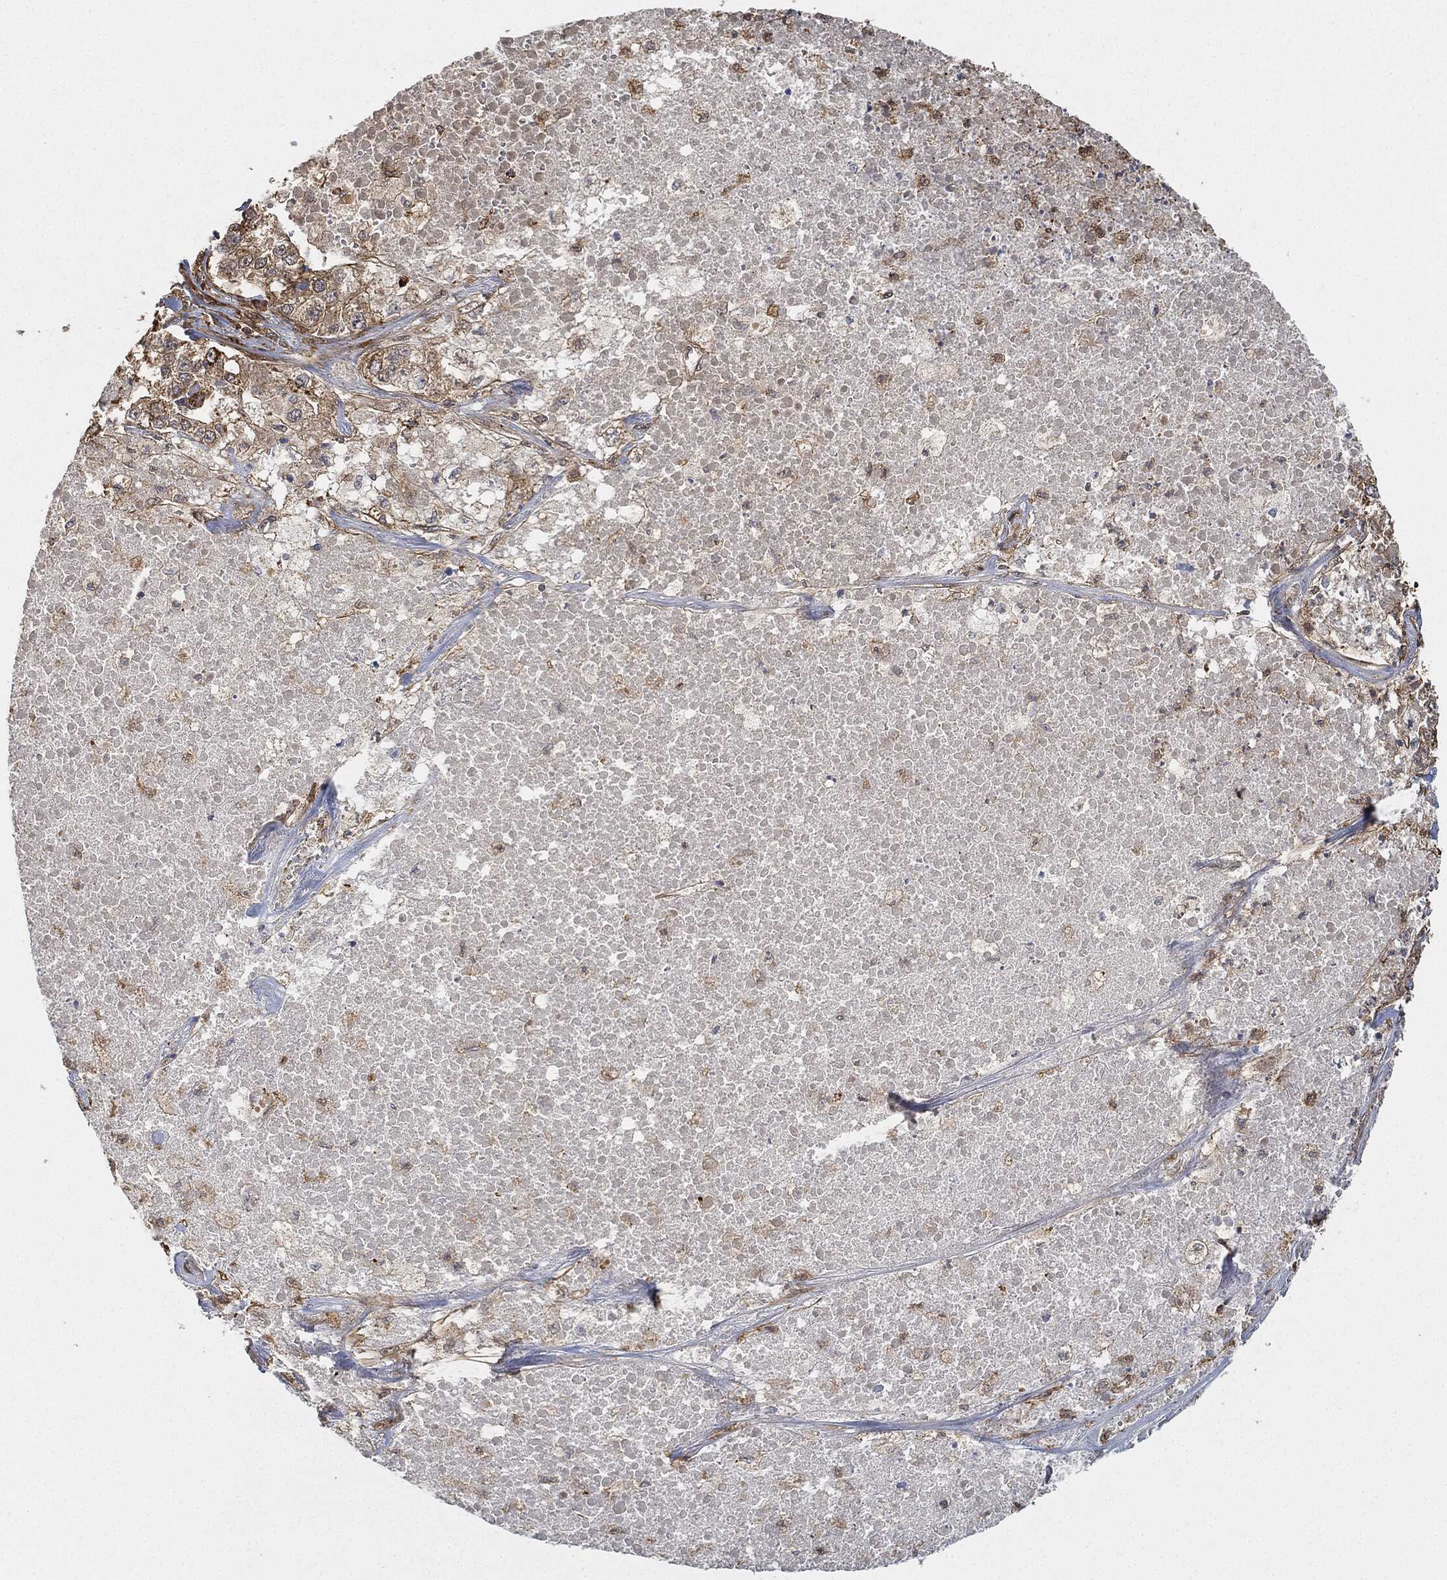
{"staining": {"intensity": "moderate", "quantity": "25%-75%", "location": "cytoplasmic/membranous"}, "tissue": "lung cancer", "cell_type": "Tumor cells", "image_type": "cancer", "snomed": [{"axis": "morphology", "description": "Adenocarcinoma, NOS"}, {"axis": "topography", "description": "Lung"}], "caption": "DAB (3,3'-diaminobenzidine) immunohistochemical staining of adenocarcinoma (lung) demonstrates moderate cytoplasmic/membranous protein expression in approximately 25%-75% of tumor cells. The staining was performed using DAB (3,3'-diaminobenzidine) to visualize the protein expression in brown, while the nuclei were stained in blue with hematoxylin (Magnification: 20x).", "gene": "TPT1", "patient": {"sex": "male", "age": 49}}